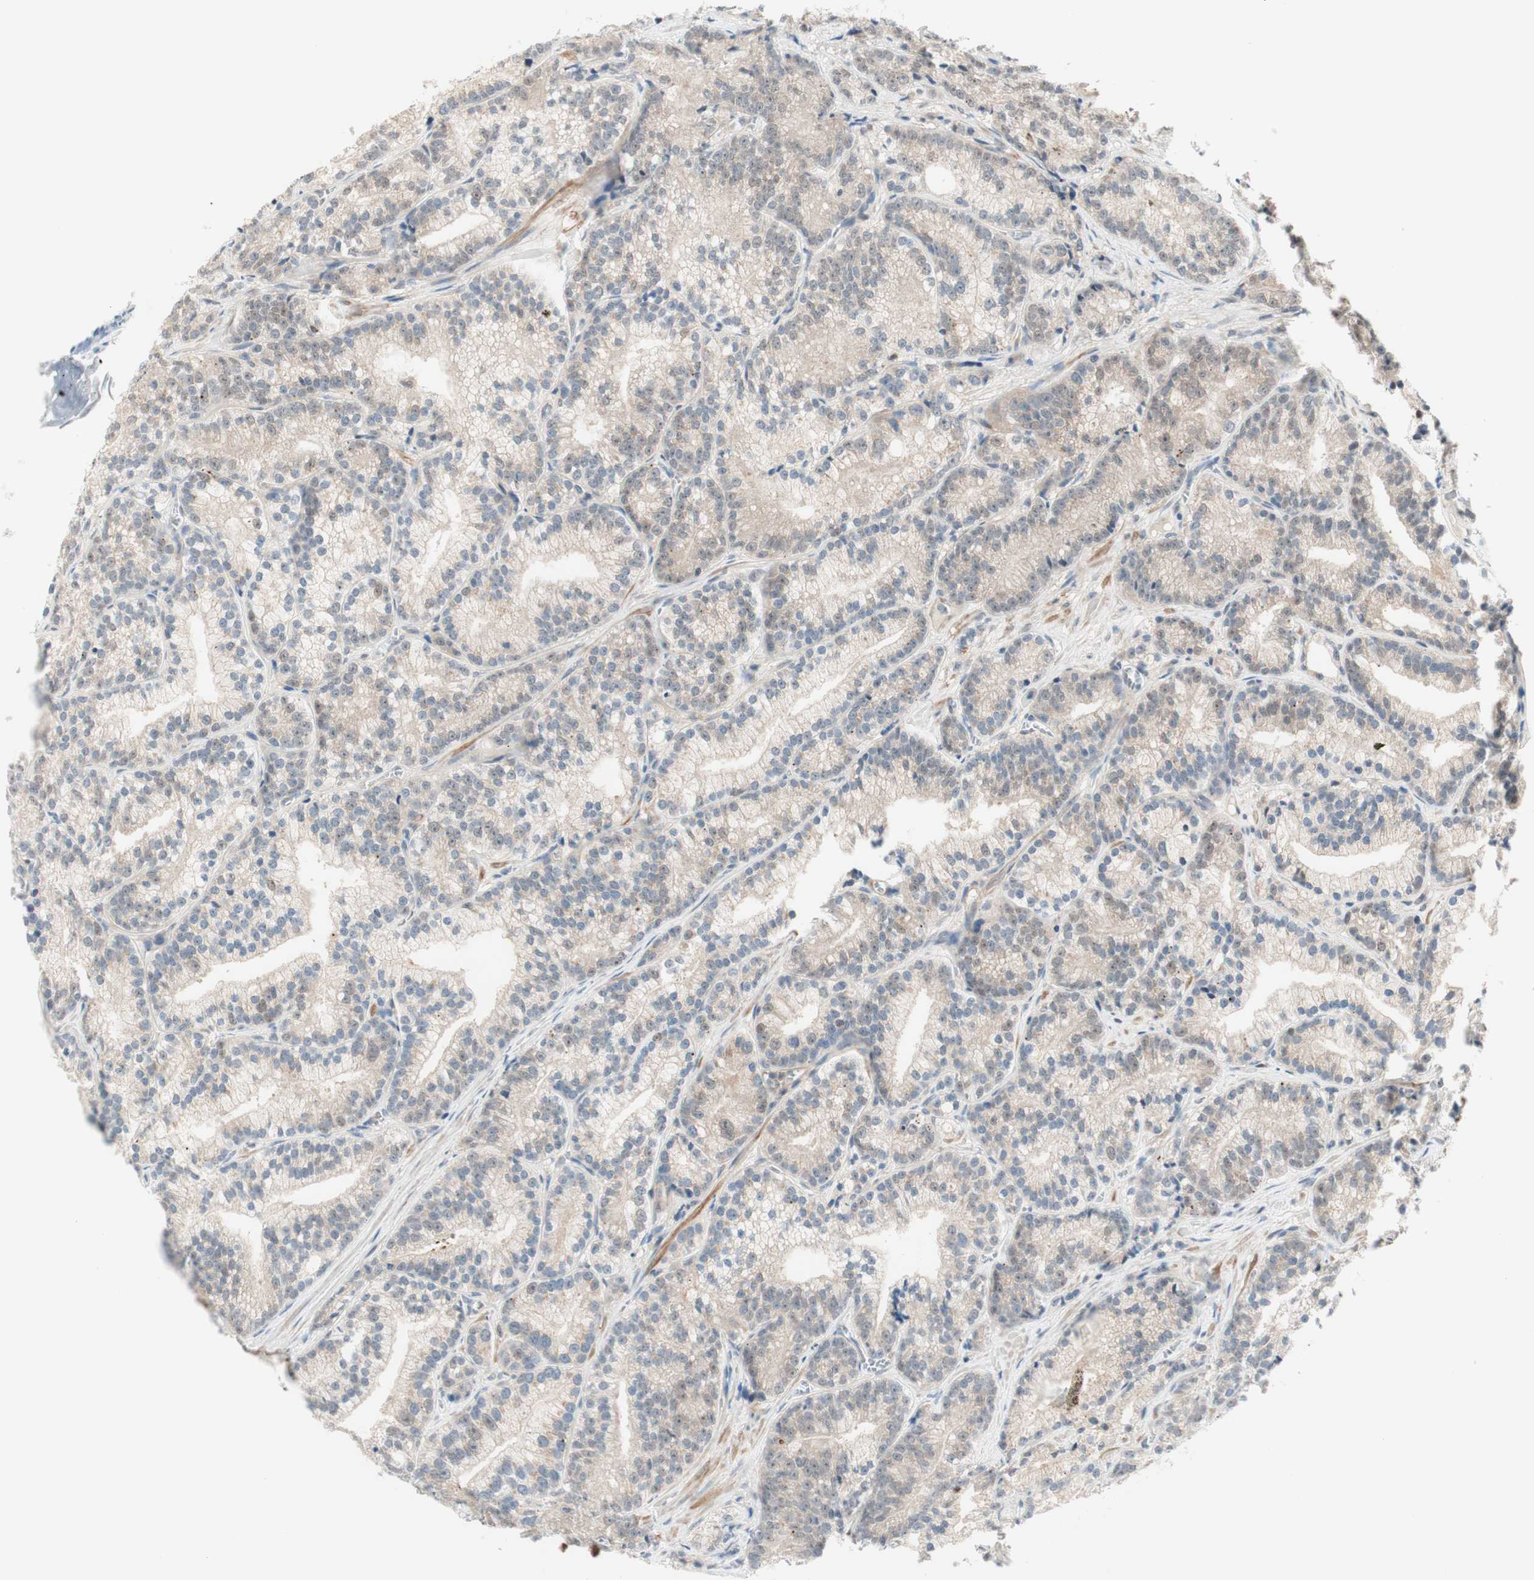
{"staining": {"intensity": "weak", "quantity": "<25%", "location": "nuclear"}, "tissue": "prostate cancer", "cell_type": "Tumor cells", "image_type": "cancer", "snomed": [{"axis": "morphology", "description": "Adenocarcinoma, Low grade"}, {"axis": "topography", "description": "Prostate"}], "caption": "IHC photomicrograph of human prostate cancer (low-grade adenocarcinoma) stained for a protein (brown), which displays no expression in tumor cells.", "gene": "RFNG", "patient": {"sex": "male", "age": 89}}